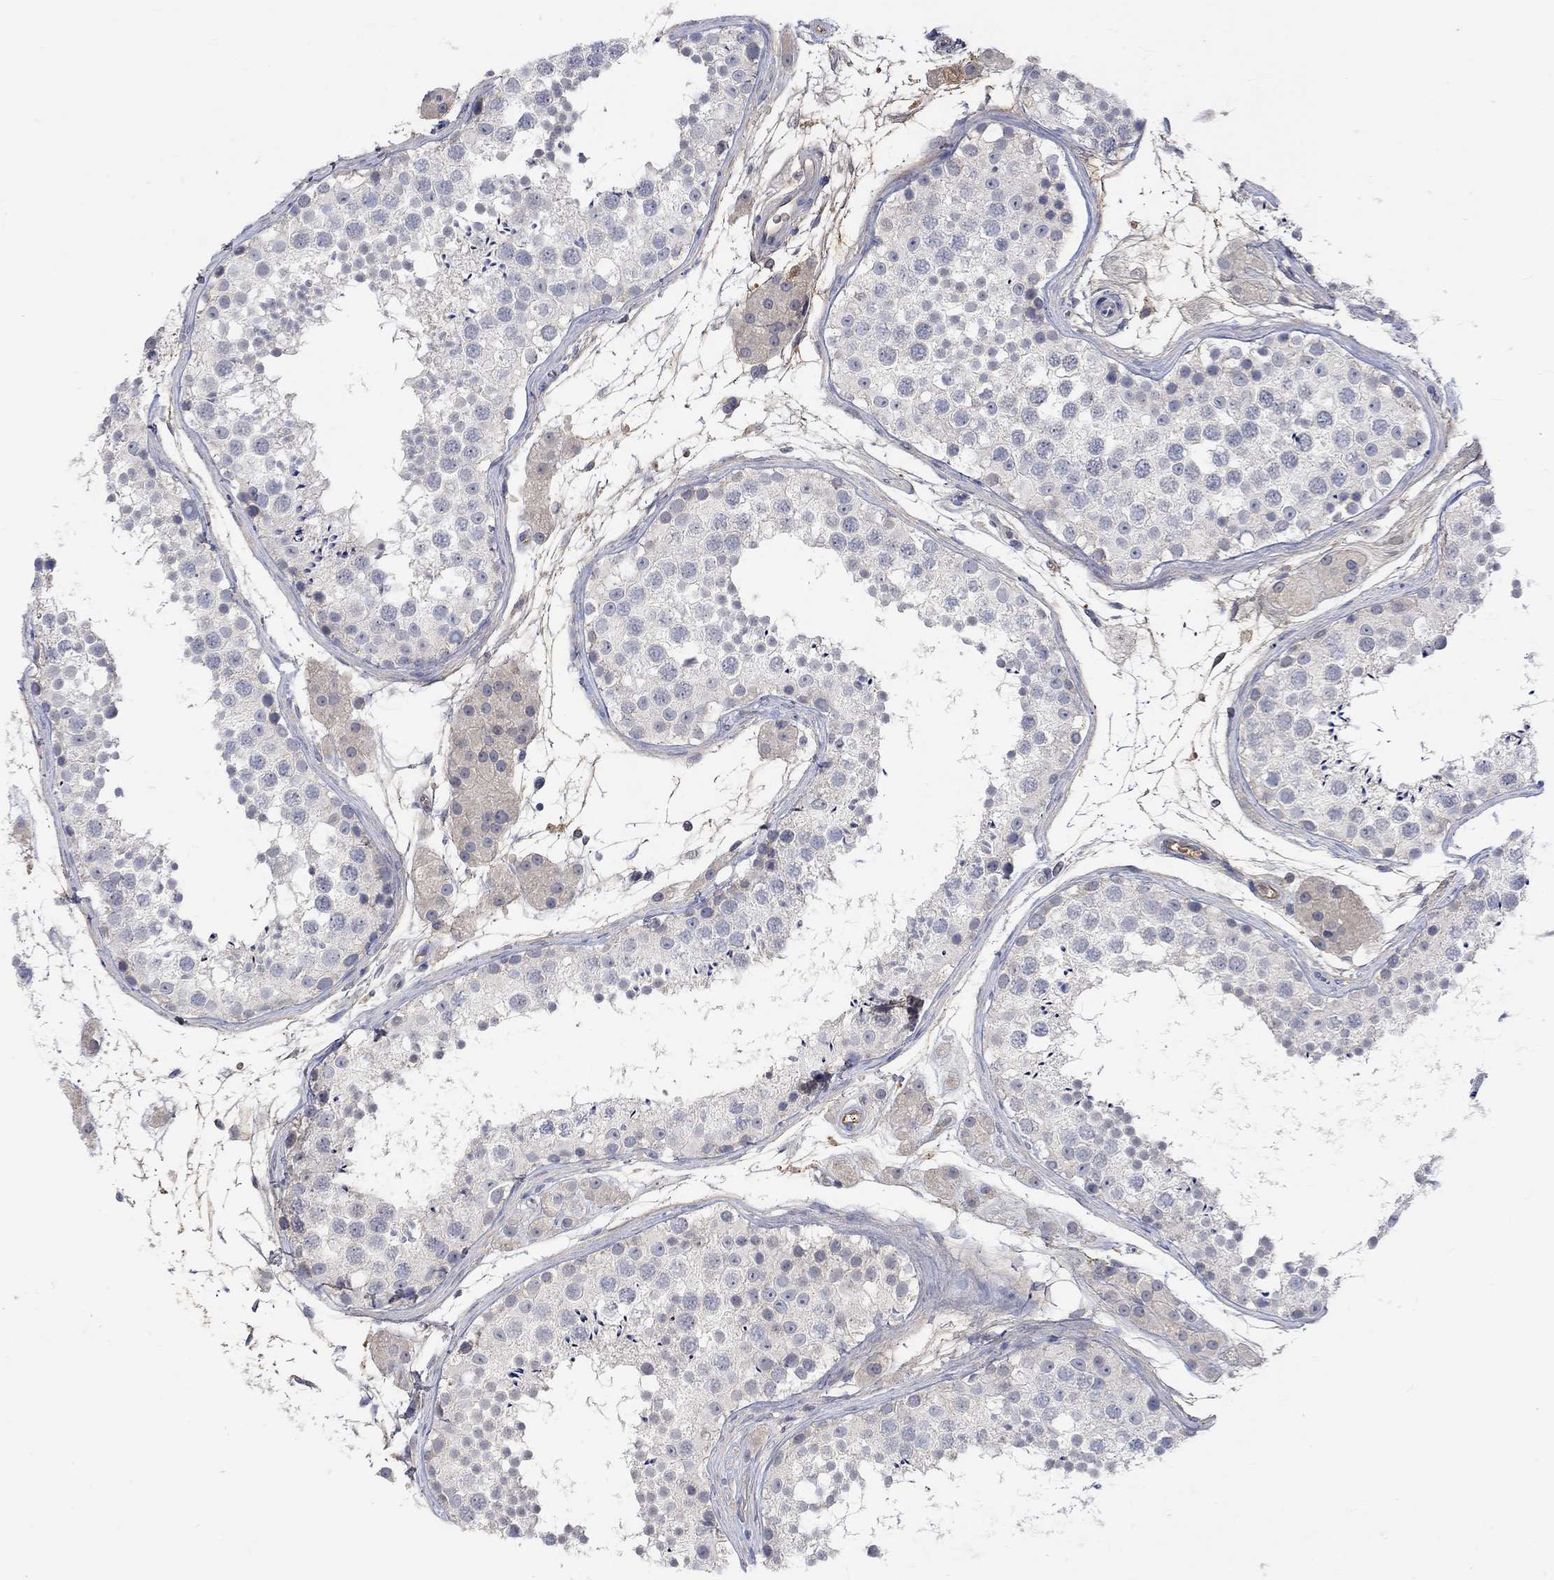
{"staining": {"intensity": "negative", "quantity": "none", "location": "none"}, "tissue": "testis", "cell_type": "Cells in seminiferous ducts", "image_type": "normal", "snomed": [{"axis": "morphology", "description": "Normal tissue, NOS"}, {"axis": "topography", "description": "Testis"}], "caption": "High power microscopy image of an immunohistochemistry image of normal testis, revealing no significant staining in cells in seminiferous ducts.", "gene": "MSTN", "patient": {"sex": "male", "age": 41}}